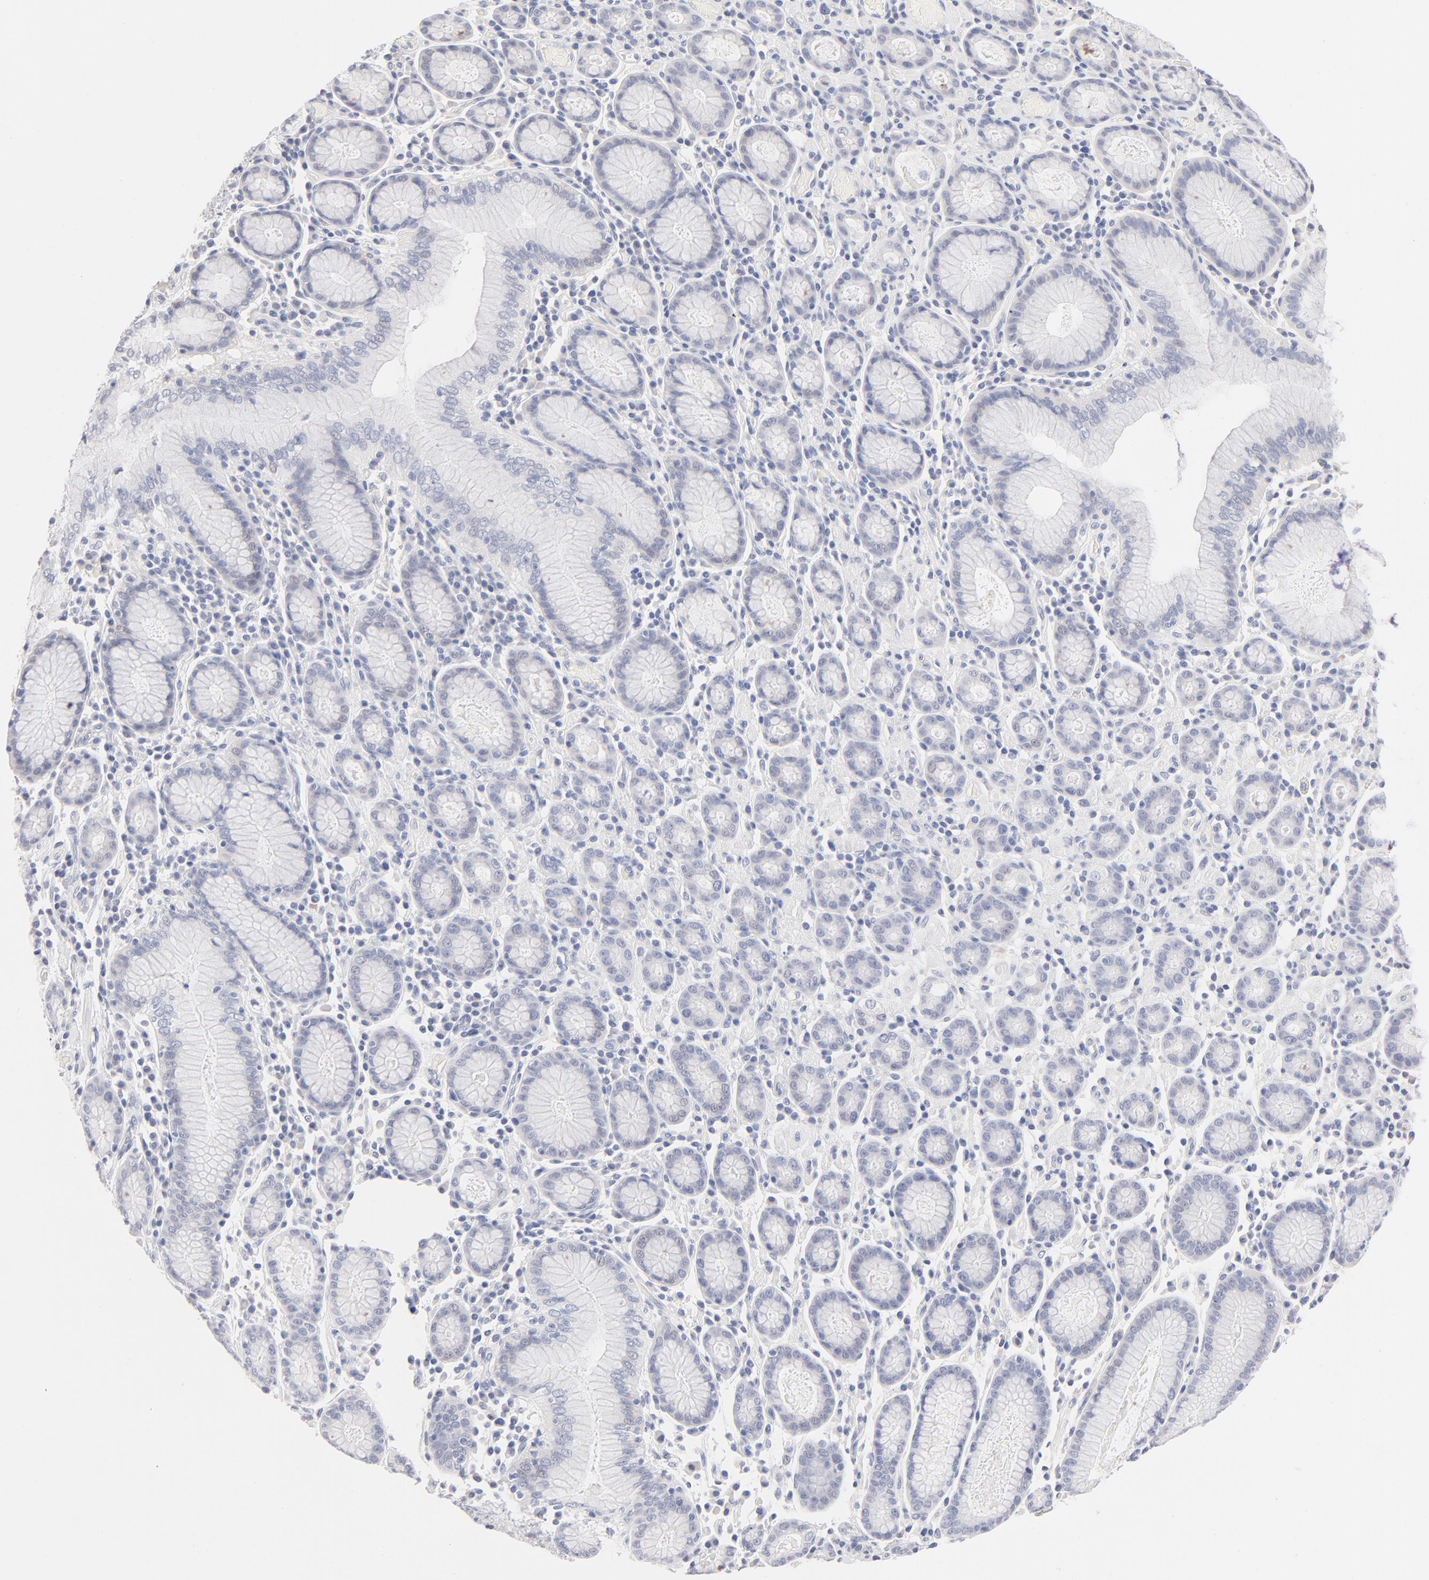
{"staining": {"intensity": "negative", "quantity": "none", "location": "none"}, "tissue": "stomach cancer", "cell_type": "Tumor cells", "image_type": "cancer", "snomed": [{"axis": "morphology", "description": "Adenocarcinoma, NOS"}, {"axis": "topography", "description": "Stomach, lower"}], "caption": "Immunohistochemical staining of adenocarcinoma (stomach) exhibits no significant staining in tumor cells.", "gene": "ONECUT1", "patient": {"sex": "male", "age": 88}}